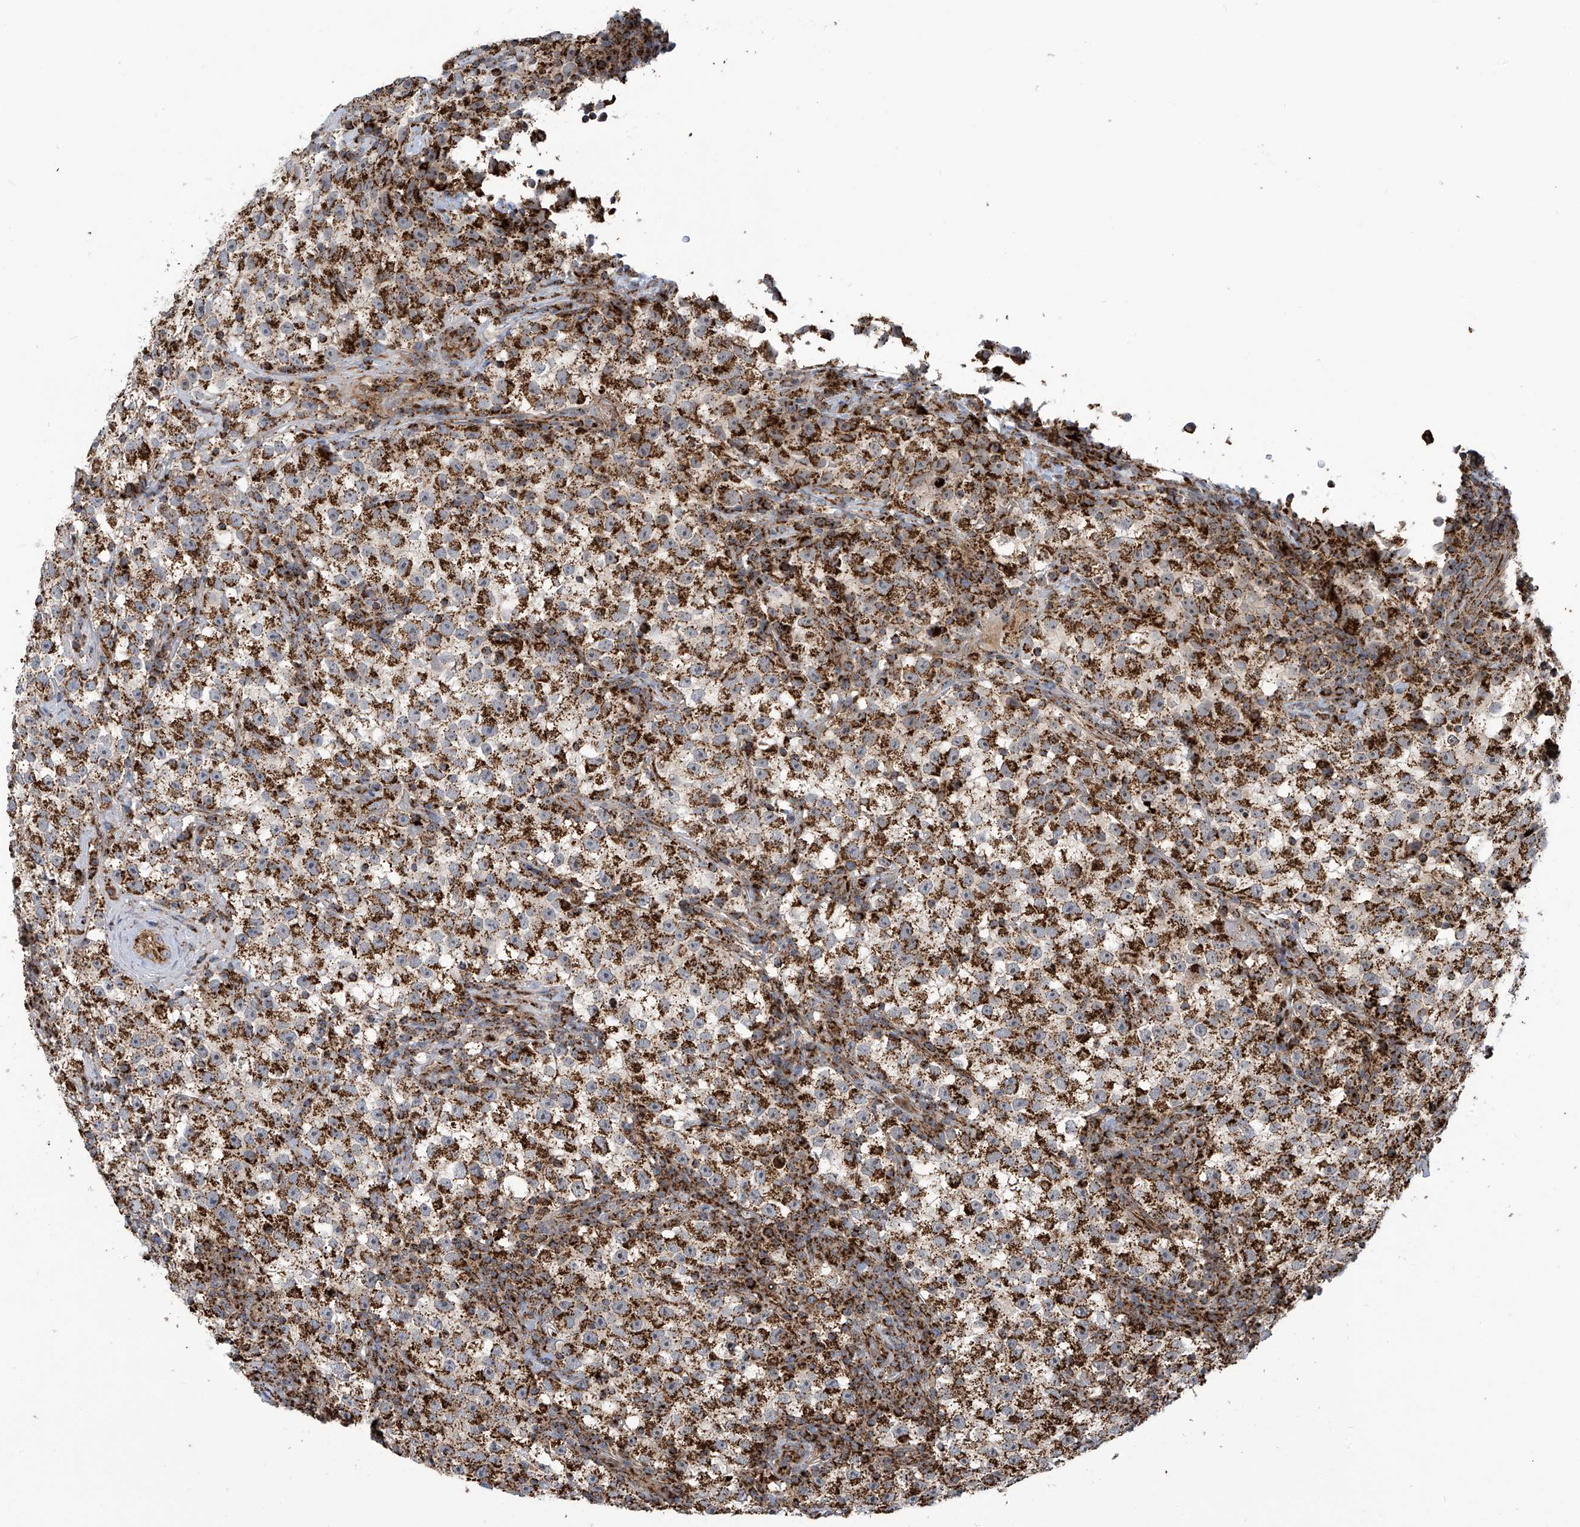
{"staining": {"intensity": "strong", "quantity": ">75%", "location": "cytoplasmic/membranous"}, "tissue": "testis cancer", "cell_type": "Tumor cells", "image_type": "cancer", "snomed": [{"axis": "morphology", "description": "Seminoma, NOS"}, {"axis": "topography", "description": "Testis"}], "caption": "Protein staining shows strong cytoplasmic/membranous positivity in approximately >75% of tumor cells in testis seminoma. The protein is stained brown, and the nuclei are stained in blue (DAB IHC with brightfield microscopy, high magnification).", "gene": "COX10", "patient": {"sex": "male", "age": 22}}